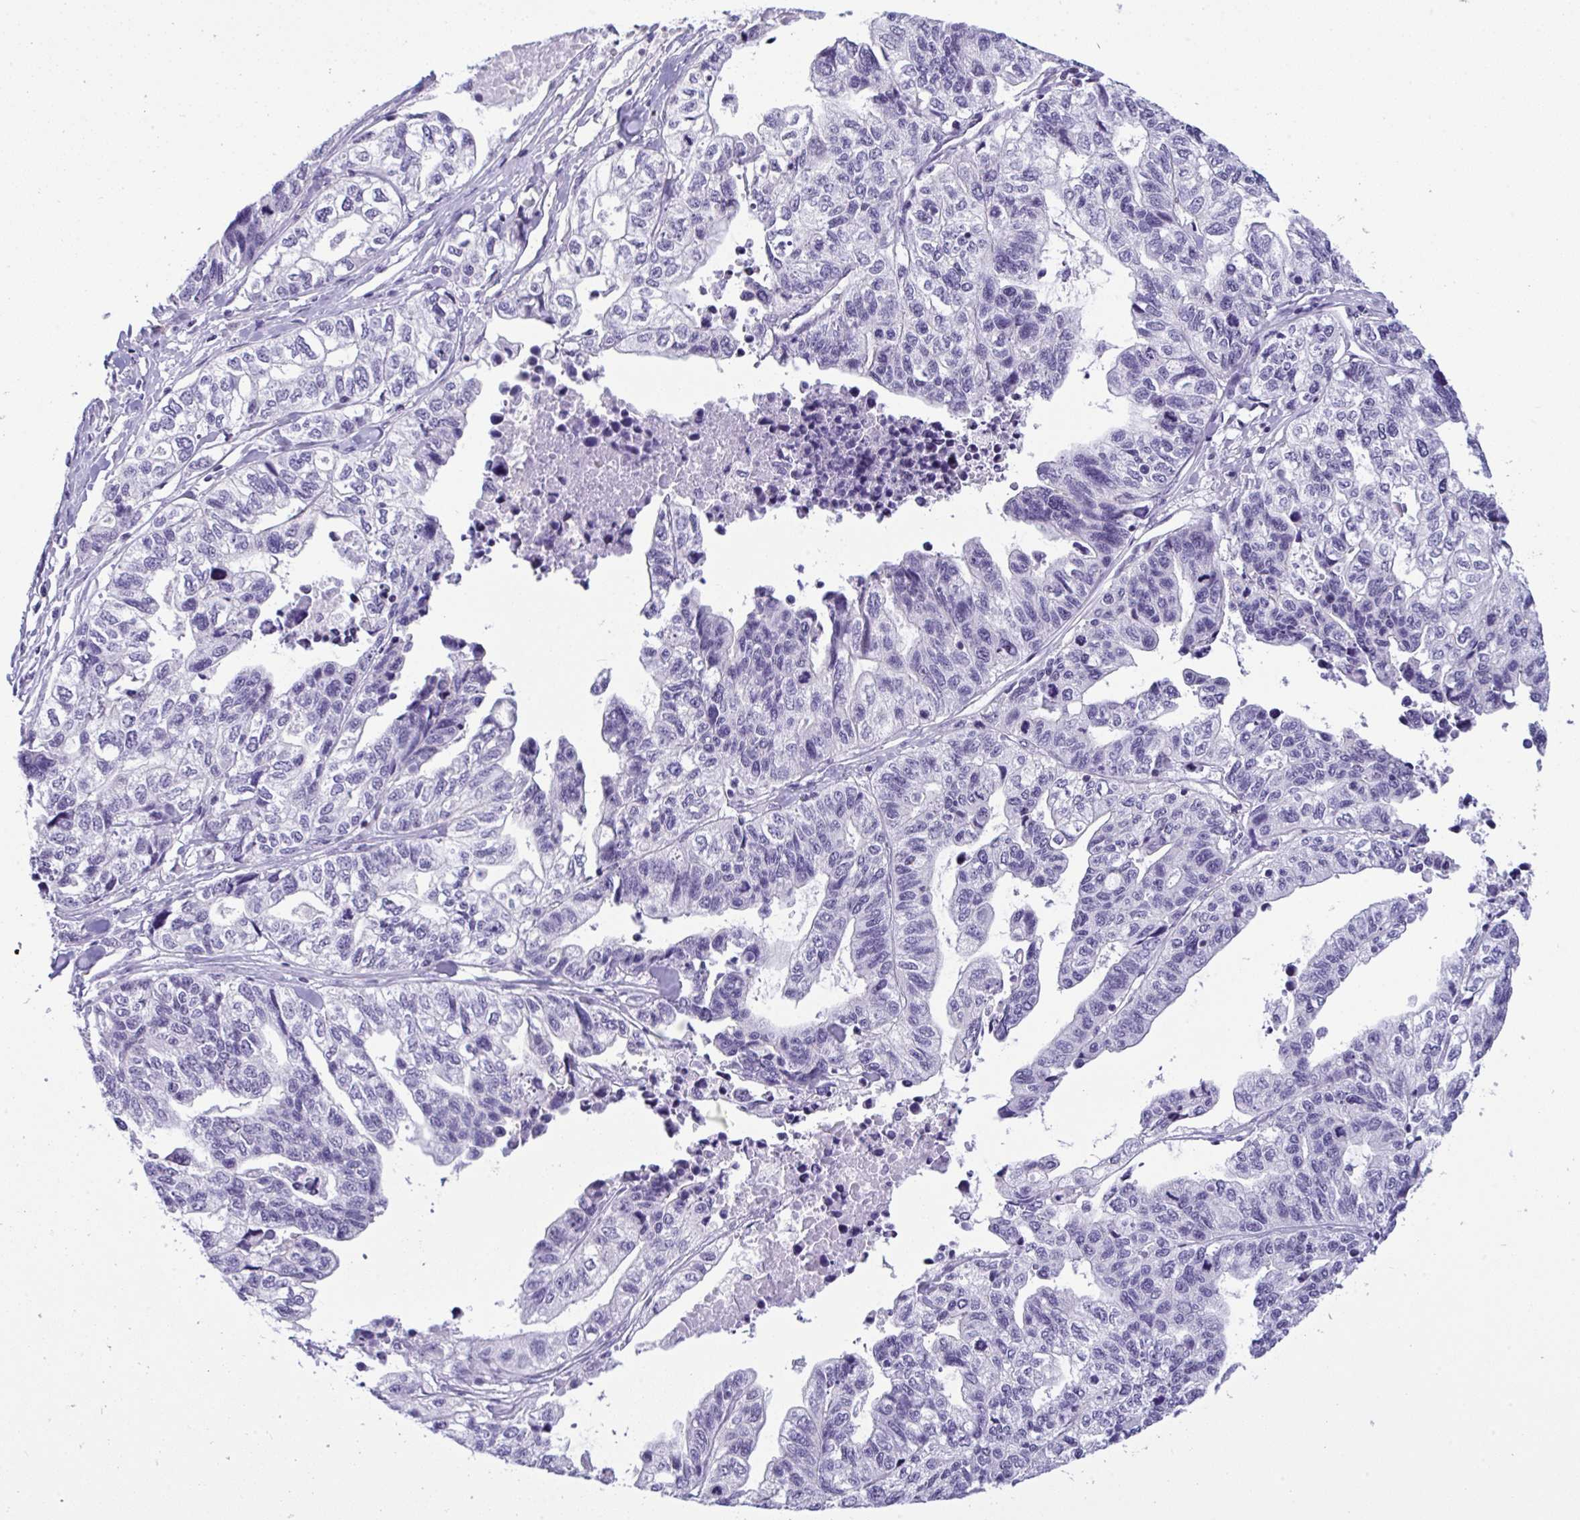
{"staining": {"intensity": "negative", "quantity": "none", "location": "none"}, "tissue": "stomach cancer", "cell_type": "Tumor cells", "image_type": "cancer", "snomed": [{"axis": "morphology", "description": "Adenocarcinoma, NOS"}, {"axis": "topography", "description": "Stomach, upper"}], "caption": "A histopathology image of human stomach cancer is negative for staining in tumor cells.", "gene": "YBX2", "patient": {"sex": "female", "age": 67}}